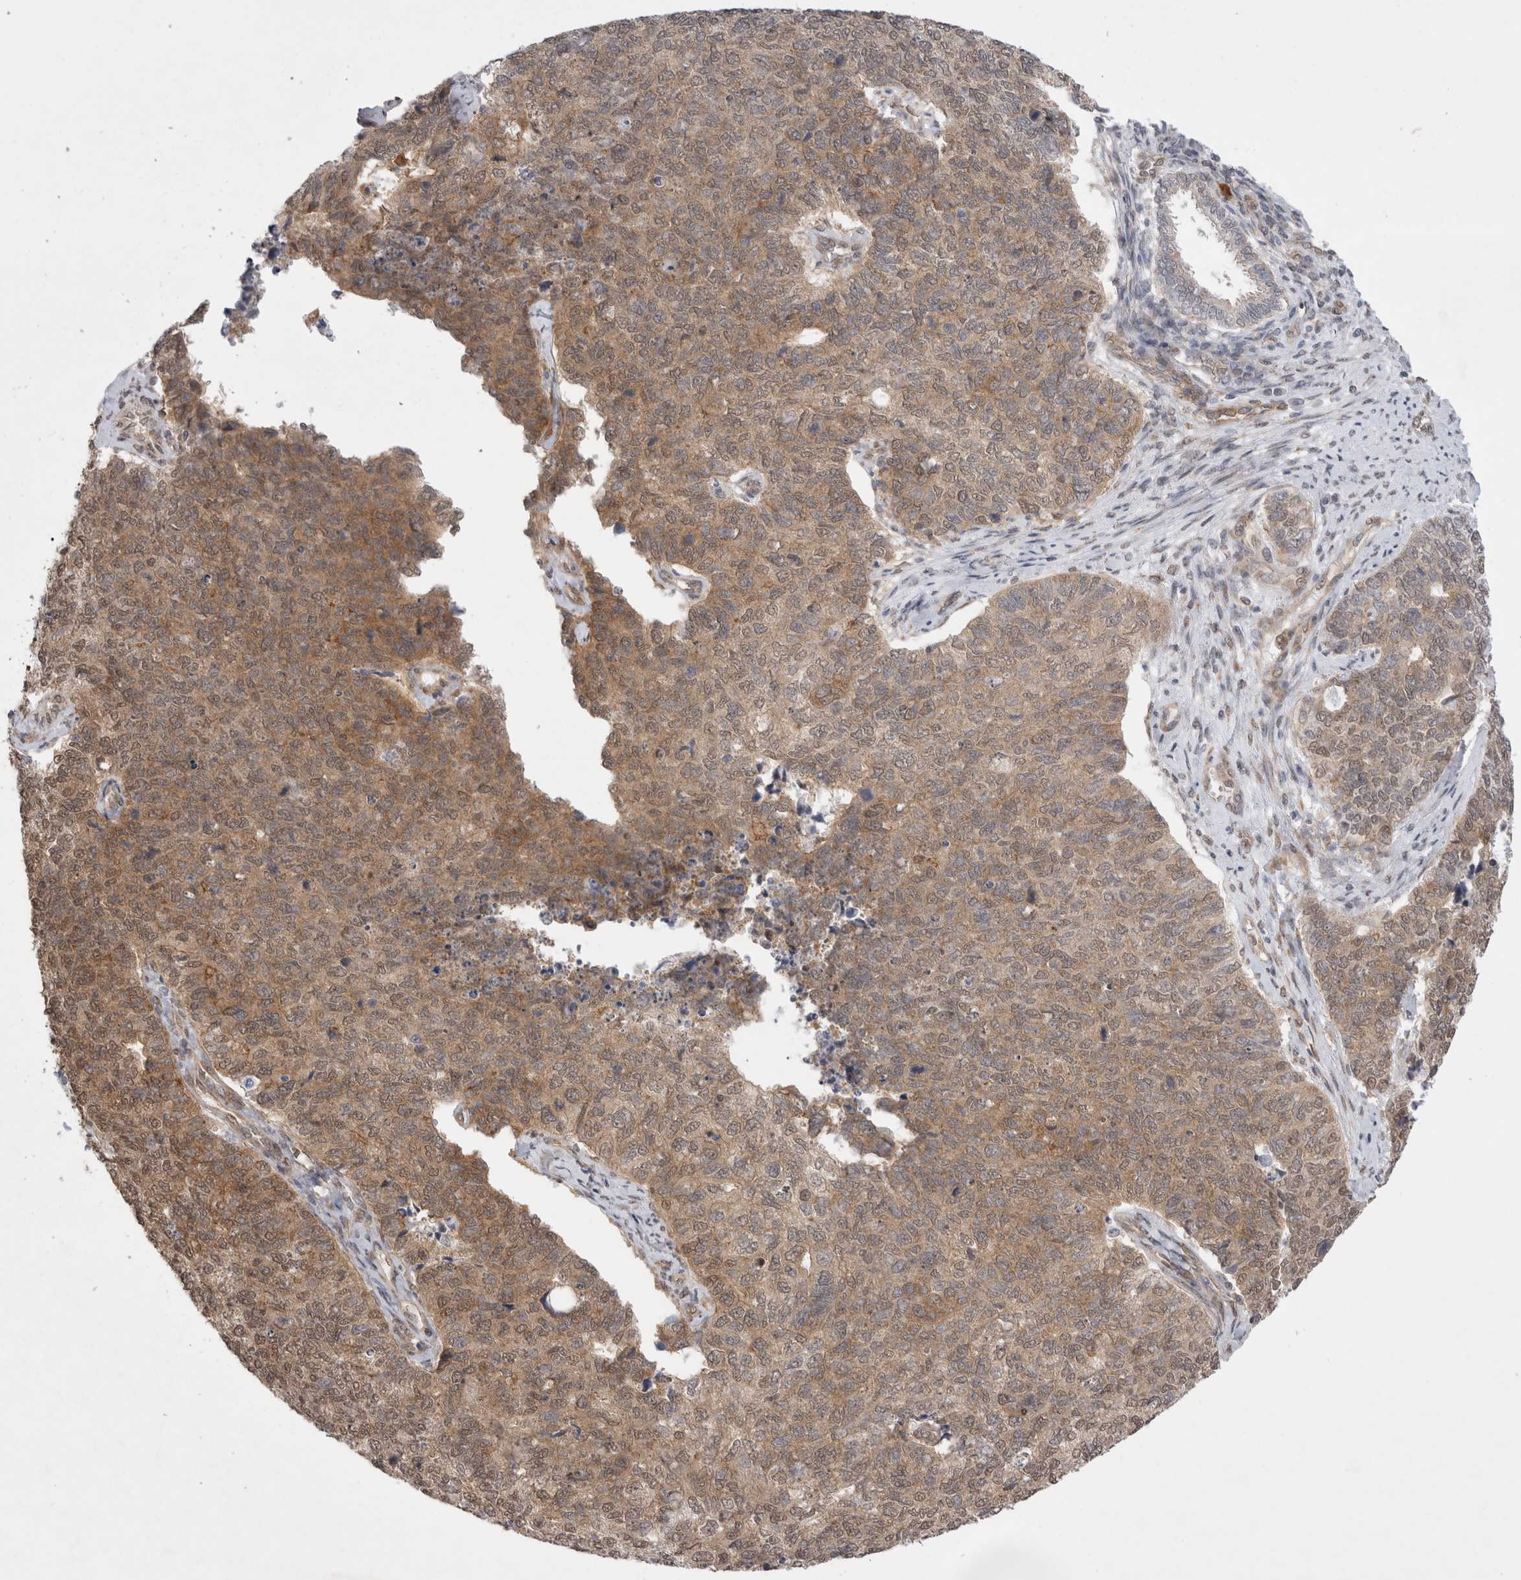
{"staining": {"intensity": "weak", "quantity": ">75%", "location": "cytoplasmic/membranous,nuclear"}, "tissue": "cervical cancer", "cell_type": "Tumor cells", "image_type": "cancer", "snomed": [{"axis": "morphology", "description": "Squamous cell carcinoma, NOS"}, {"axis": "topography", "description": "Cervix"}], "caption": "Immunohistochemistry of squamous cell carcinoma (cervical) displays low levels of weak cytoplasmic/membranous and nuclear positivity in about >75% of tumor cells. (DAB = brown stain, brightfield microscopy at high magnification).", "gene": "WIPF2", "patient": {"sex": "female", "age": 63}}